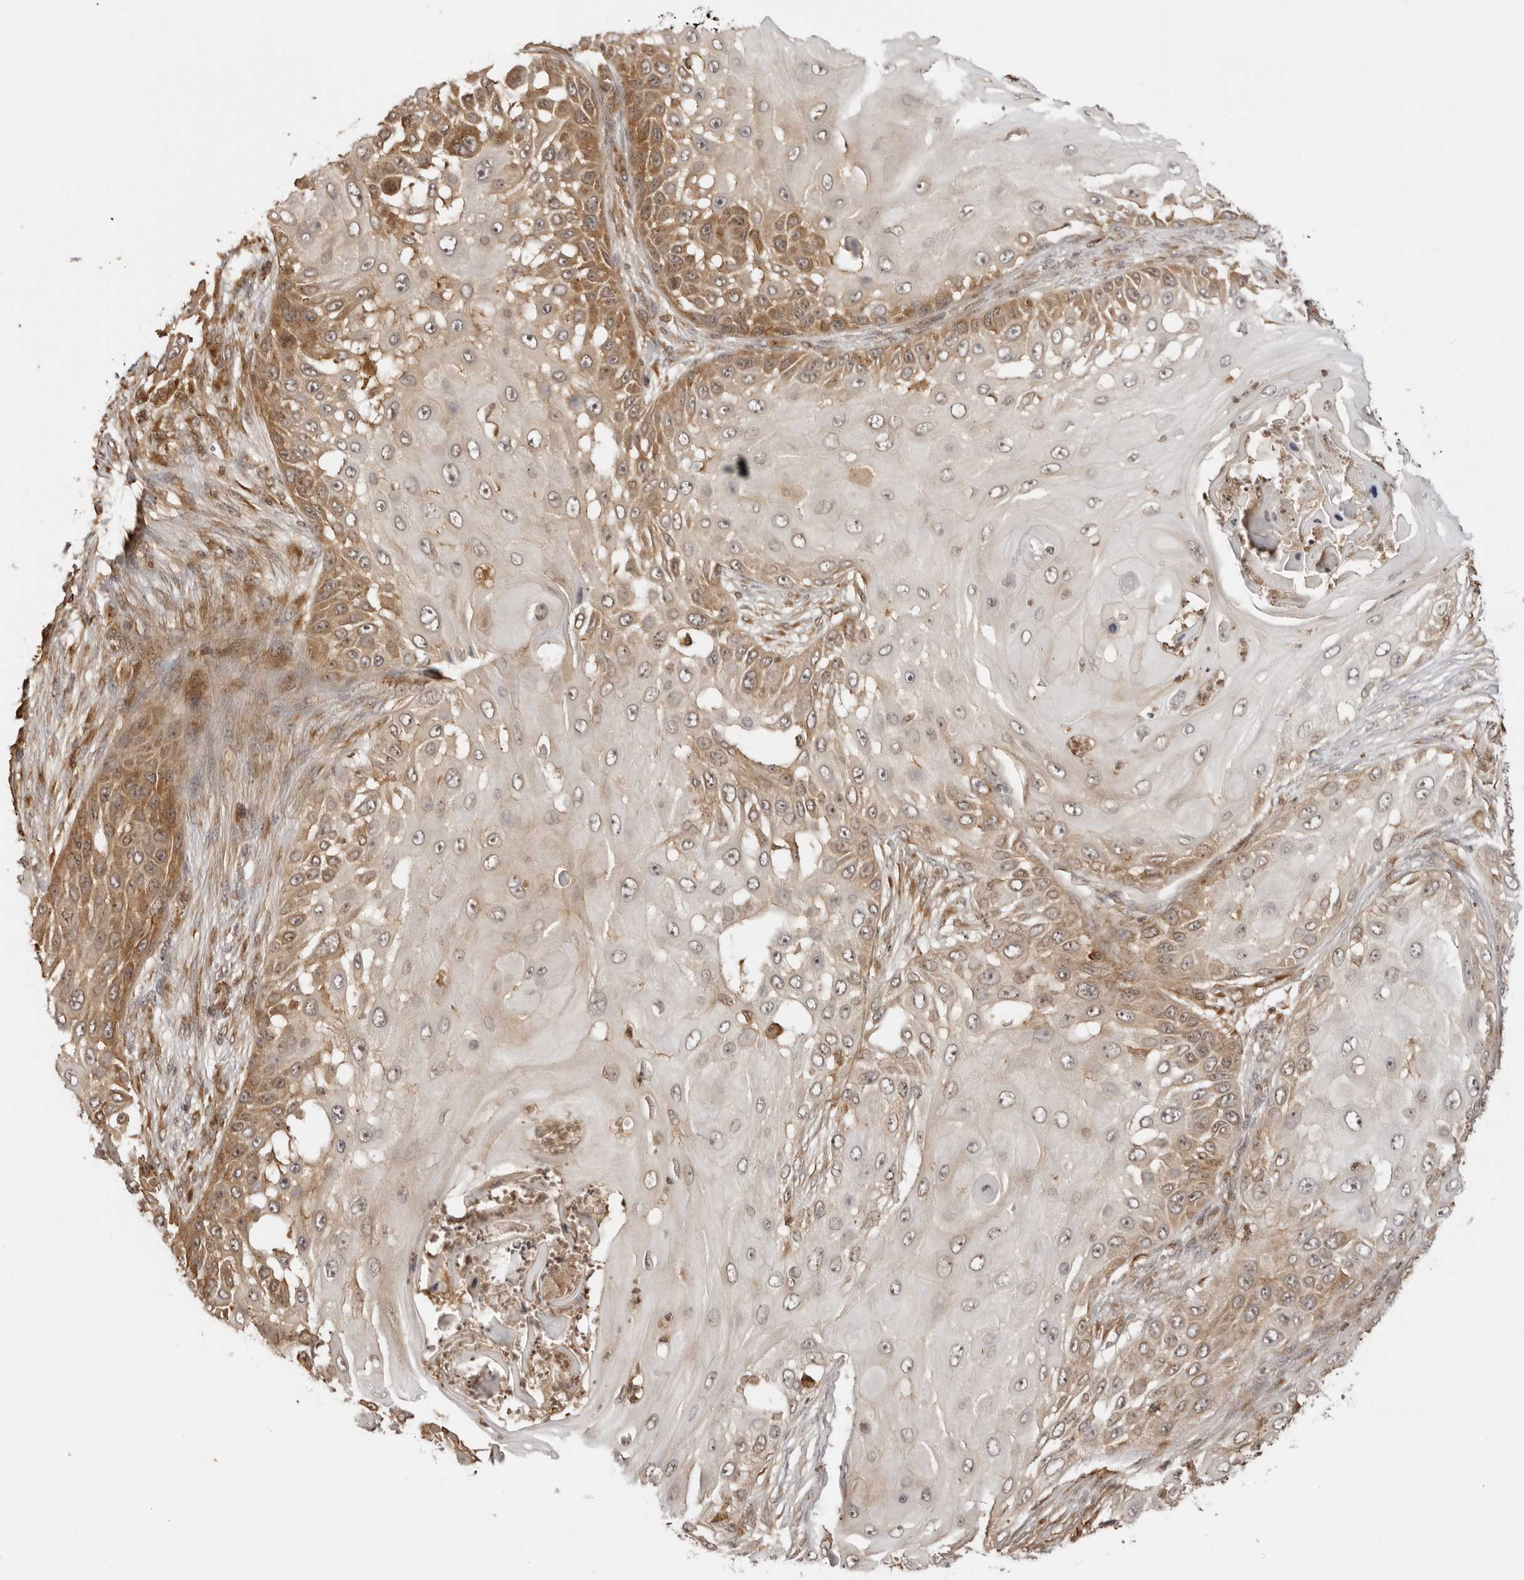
{"staining": {"intensity": "moderate", "quantity": "<25%", "location": "cytoplasmic/membranous"}, "tissue": "skin cancer", "cell_type": "Tumor cells", "image_type": "cancer", "snomed": [{"axis": "morphology", "description": "Squamous cell carcinoma, NOS"}, {"axis": "topography", "description": "Skin"}], "caption": "Protein analysis of skin squamous cell carcinoma tissue reveals moderate cytoplasmic/membranous expression in about <25% of tumor cells. The staining was performed using DAB to visualize the protein expression in brown, while the nuclei were stained in blue with hematoxylin (Magnification: 20x).", "gene": "IKBKE", "patient": {"sex": "female", "age": 44}}